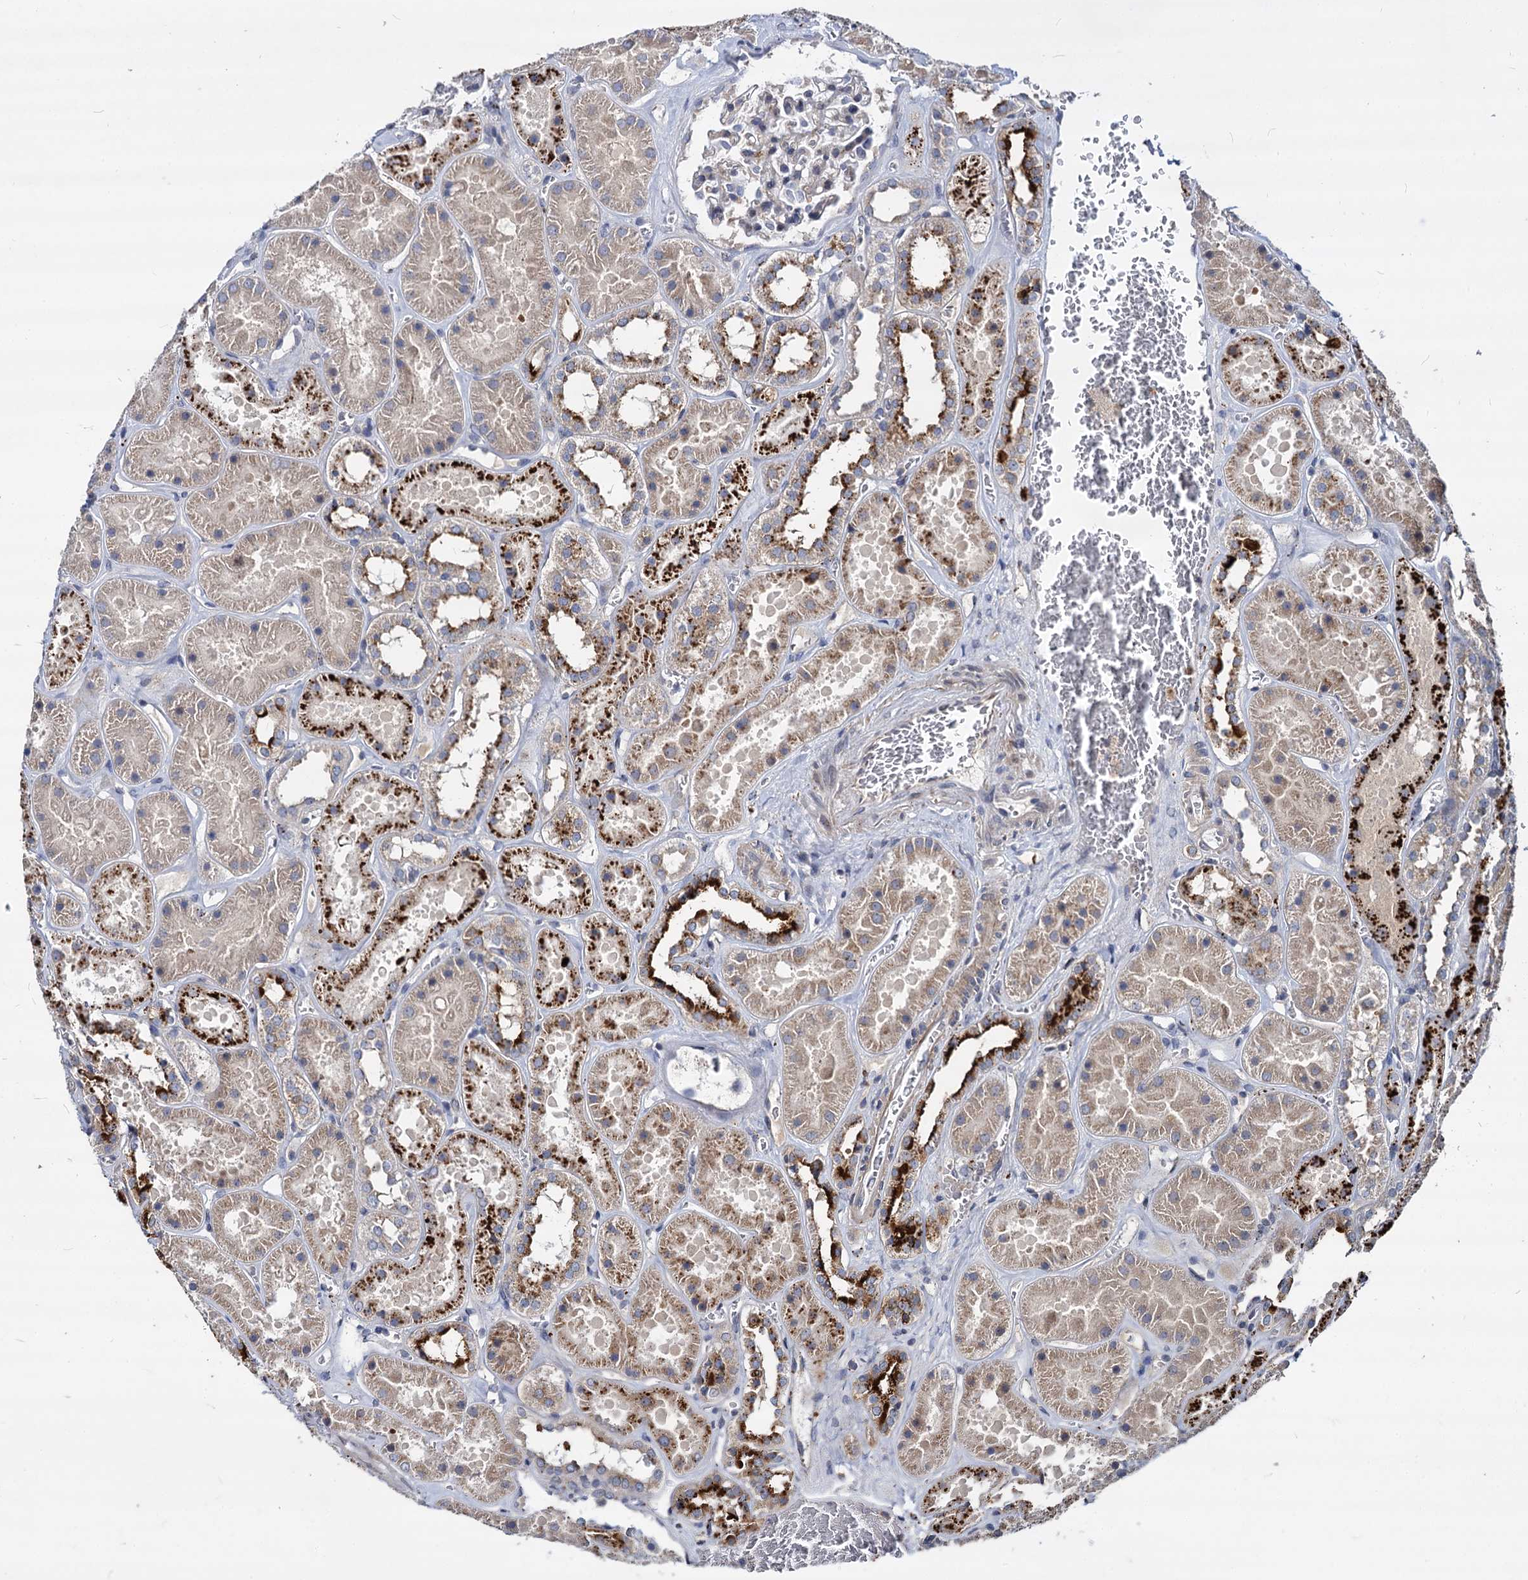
{"staining": {"intensity": "negative", "quantity": "none", "location": "none"}, "tissue": "kidney", "cell_type": "Cells in glomeruli", "image_type": "normal", "snomed": [{"axis": "morphology", "description": "Normal tissue, NOS"}, {"axis": "topography", "description": "Kidney"}], "caption": "Immunohistochemistry (IHC) micrograph of benign human kidney stained for a protein (brown), which exhibits no staining in cells in glomeruli.", "gene": "C11orf86", "patient": {"sex": "female", "age": 41}}